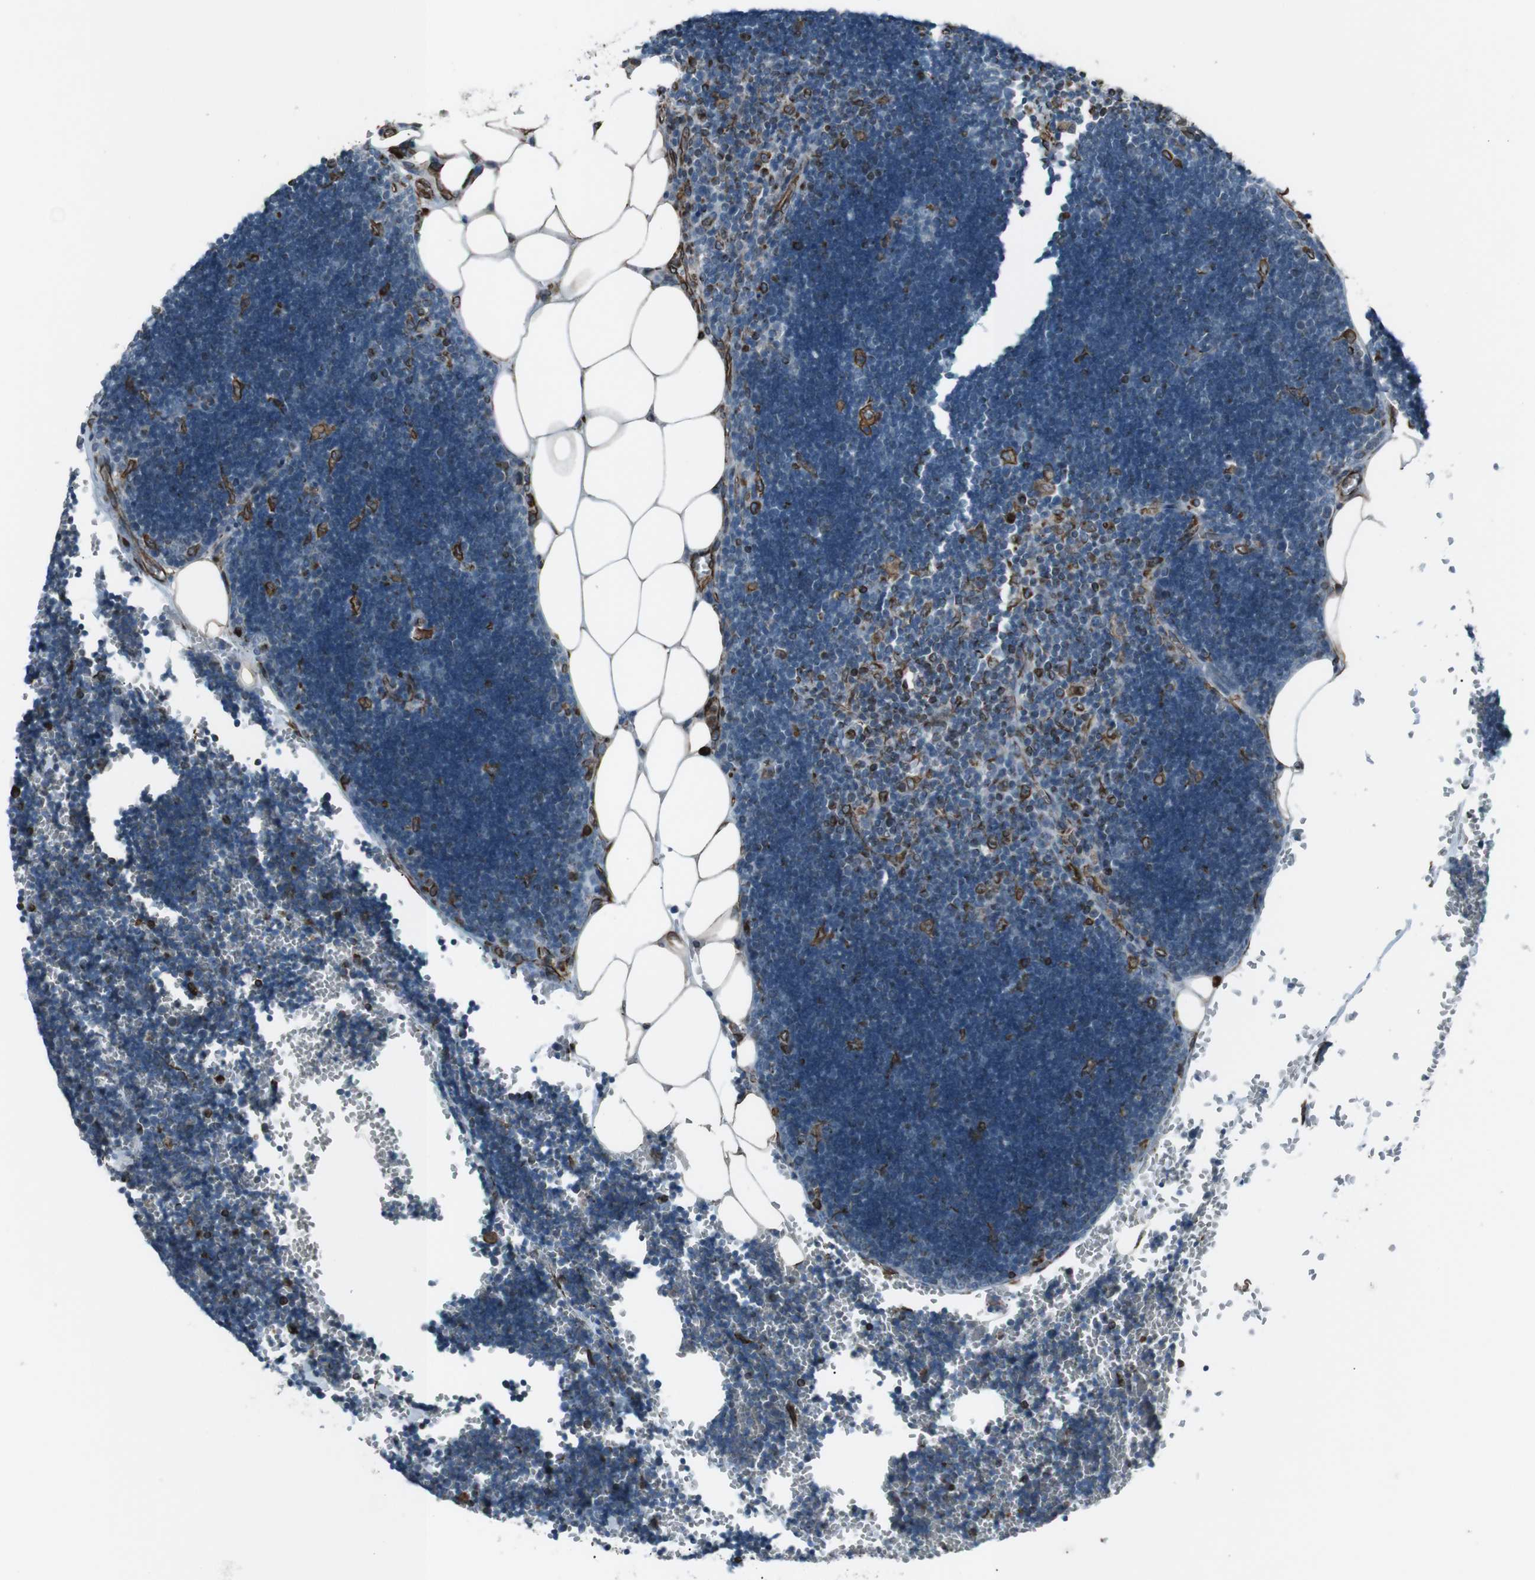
{"staining": {"intensity": "moderate", "quantity": "<25%", "location": "cytoplasmic/membranous"}, "tissue": "lymph node", "cell_type": "Germinal center cells", "image_type": "normal", "snomed": [{"axis": "morphology", "description": "Normal tissue, NOS"}, {"axis": "topography", "description": "Lymph node"}], "caption": "Human lymph node stained with a protein marker shows moderate staining in germinal center cells.", "gene": "TMEM141", "patient": {"sex": "male", "age": 33}}